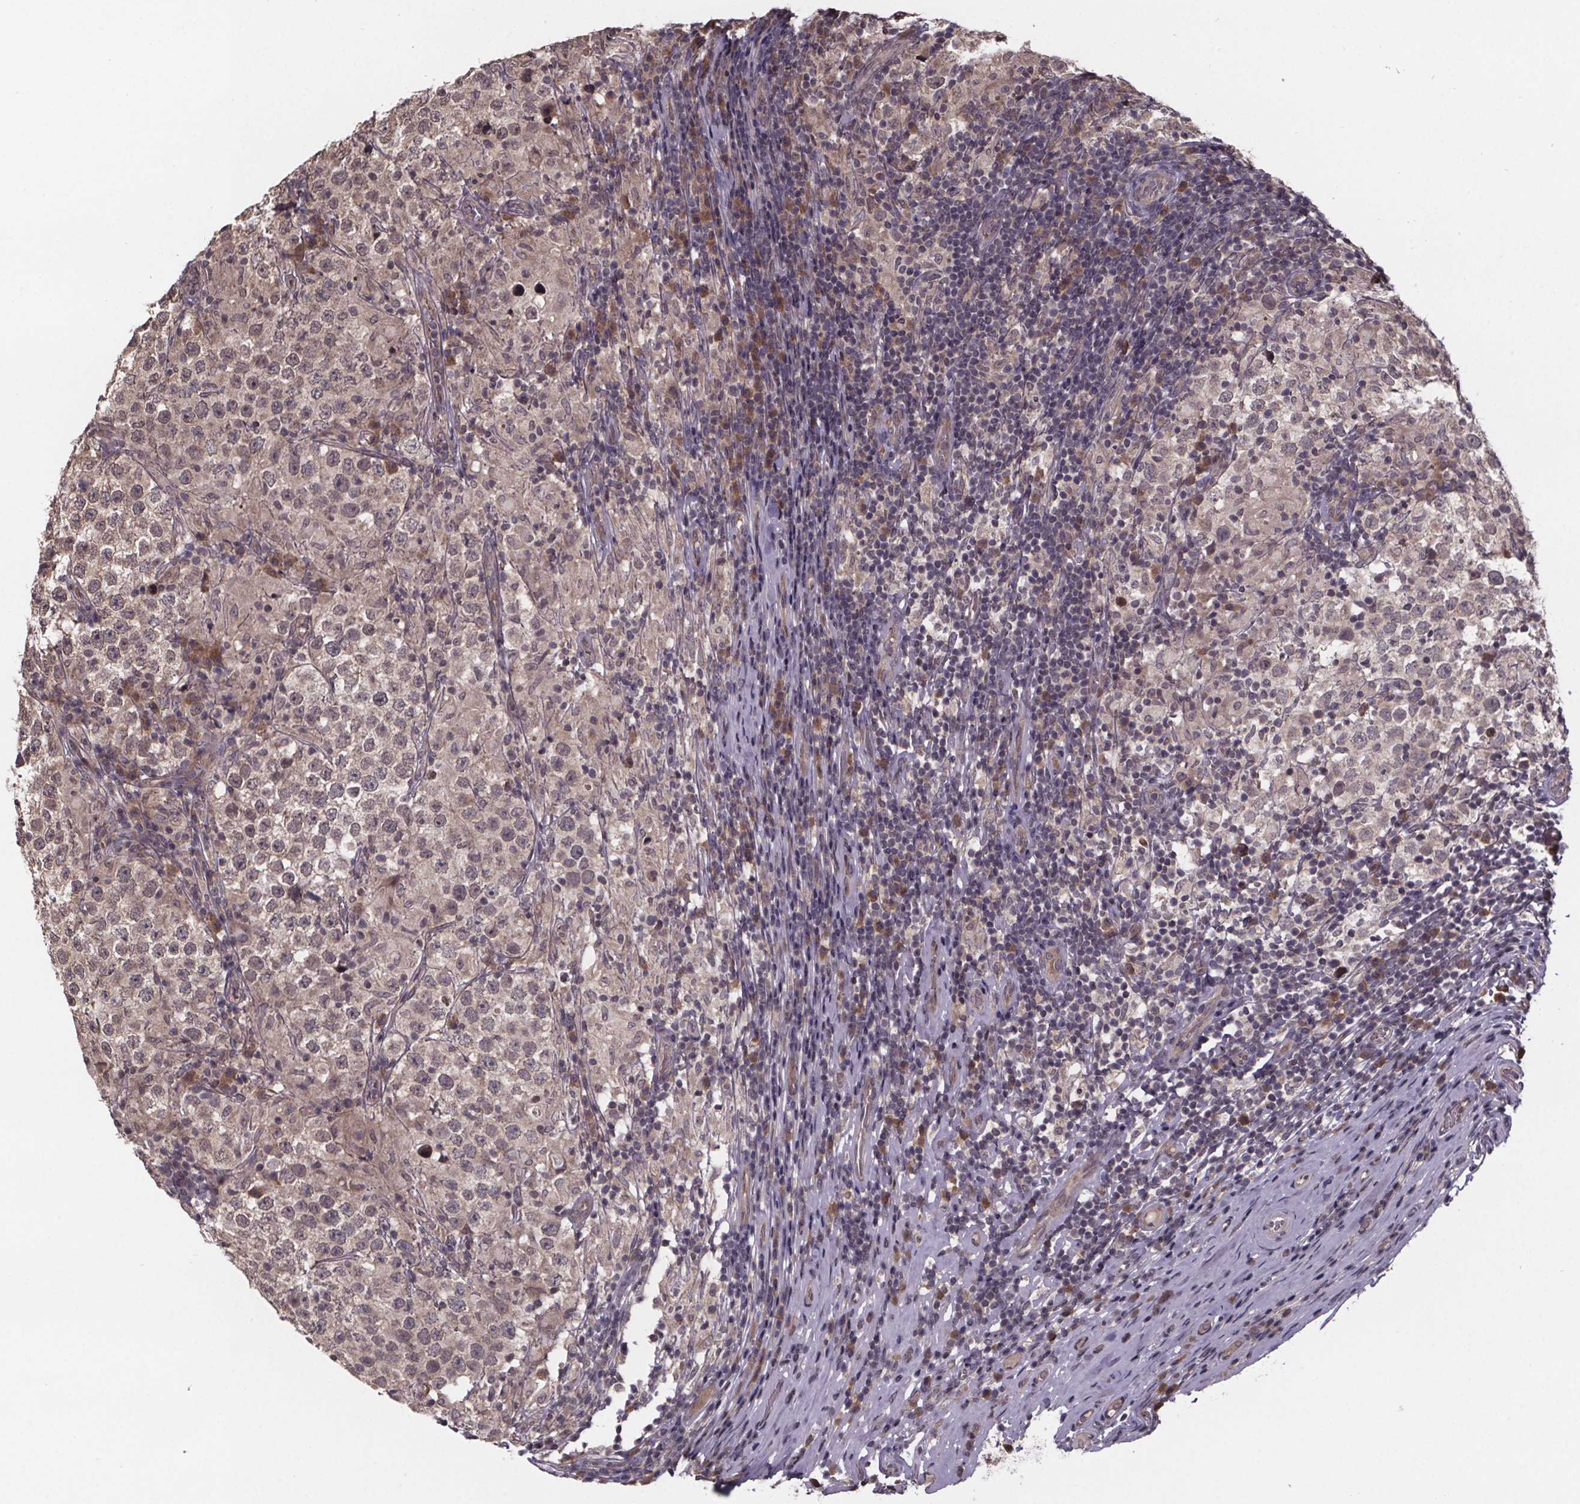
{"staining": {"intensity": "weak", "quantity": ">75%", "location": "cytoplasmic/membranous"}, "tissue": "testis cancer", "cell_type": "Tumor cells", "image_type": "cancer", "snomed": [{"axis": "morphology", "description": "Seminoma, NOS"}, {"axis": "morphology", "description": "Carcinoma, Embryonal, NOS"}, {"axis": "topography", "description": "Testis"}], "caption": "Weak cytoplasmic/membranous protein expression is present in approximately >75% of tumor cells in testis cancer.", "gene": "SAT1", "patient": {"sex": "male", "age": 41}}